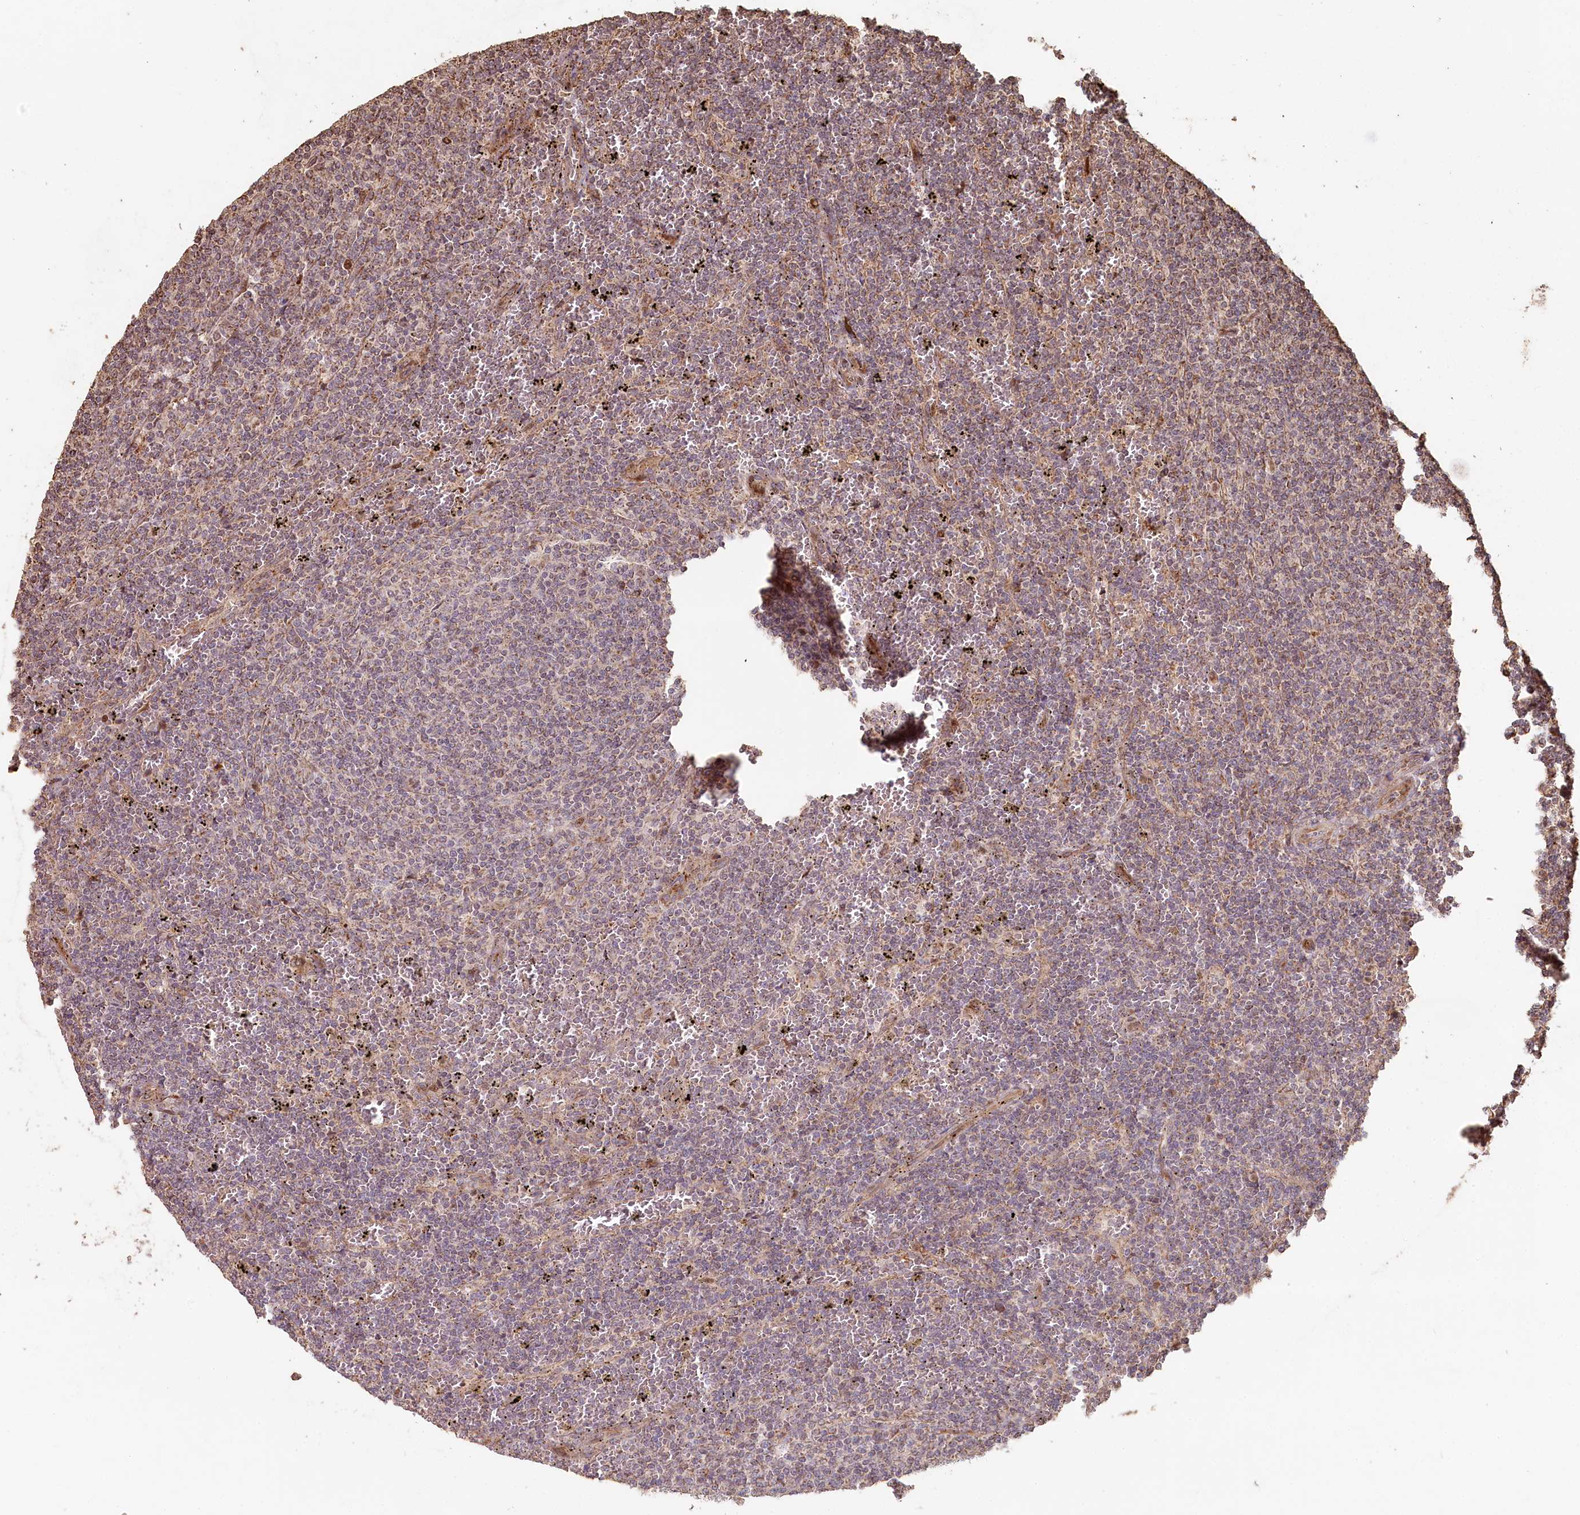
{"staining": {"intensity": "weak", "quantity": ">75%", "location": "cytoplasmic/membranous"}, "tissue": "lymphoma", "cell_type": "Tumor cells", "image_type": "cancer", "snomed": [{"axis": "morphology", "description": "Malignant lymphoma, non-Hodgkin's type, Low grade"}, {"axis": "topography", "description": "Spleen"}], "caption": "Protein analysis of malignant lymphoma, non-Hodgkin's type (low-grade) tissue shows weak cytoplasmic/membranous expression in approximately >75% of tumor cells. Ihc stains the protein in brown and the nuclei are stained blue.", "gene": "HAL", "patient": {"sex": "female", "age": 50}}